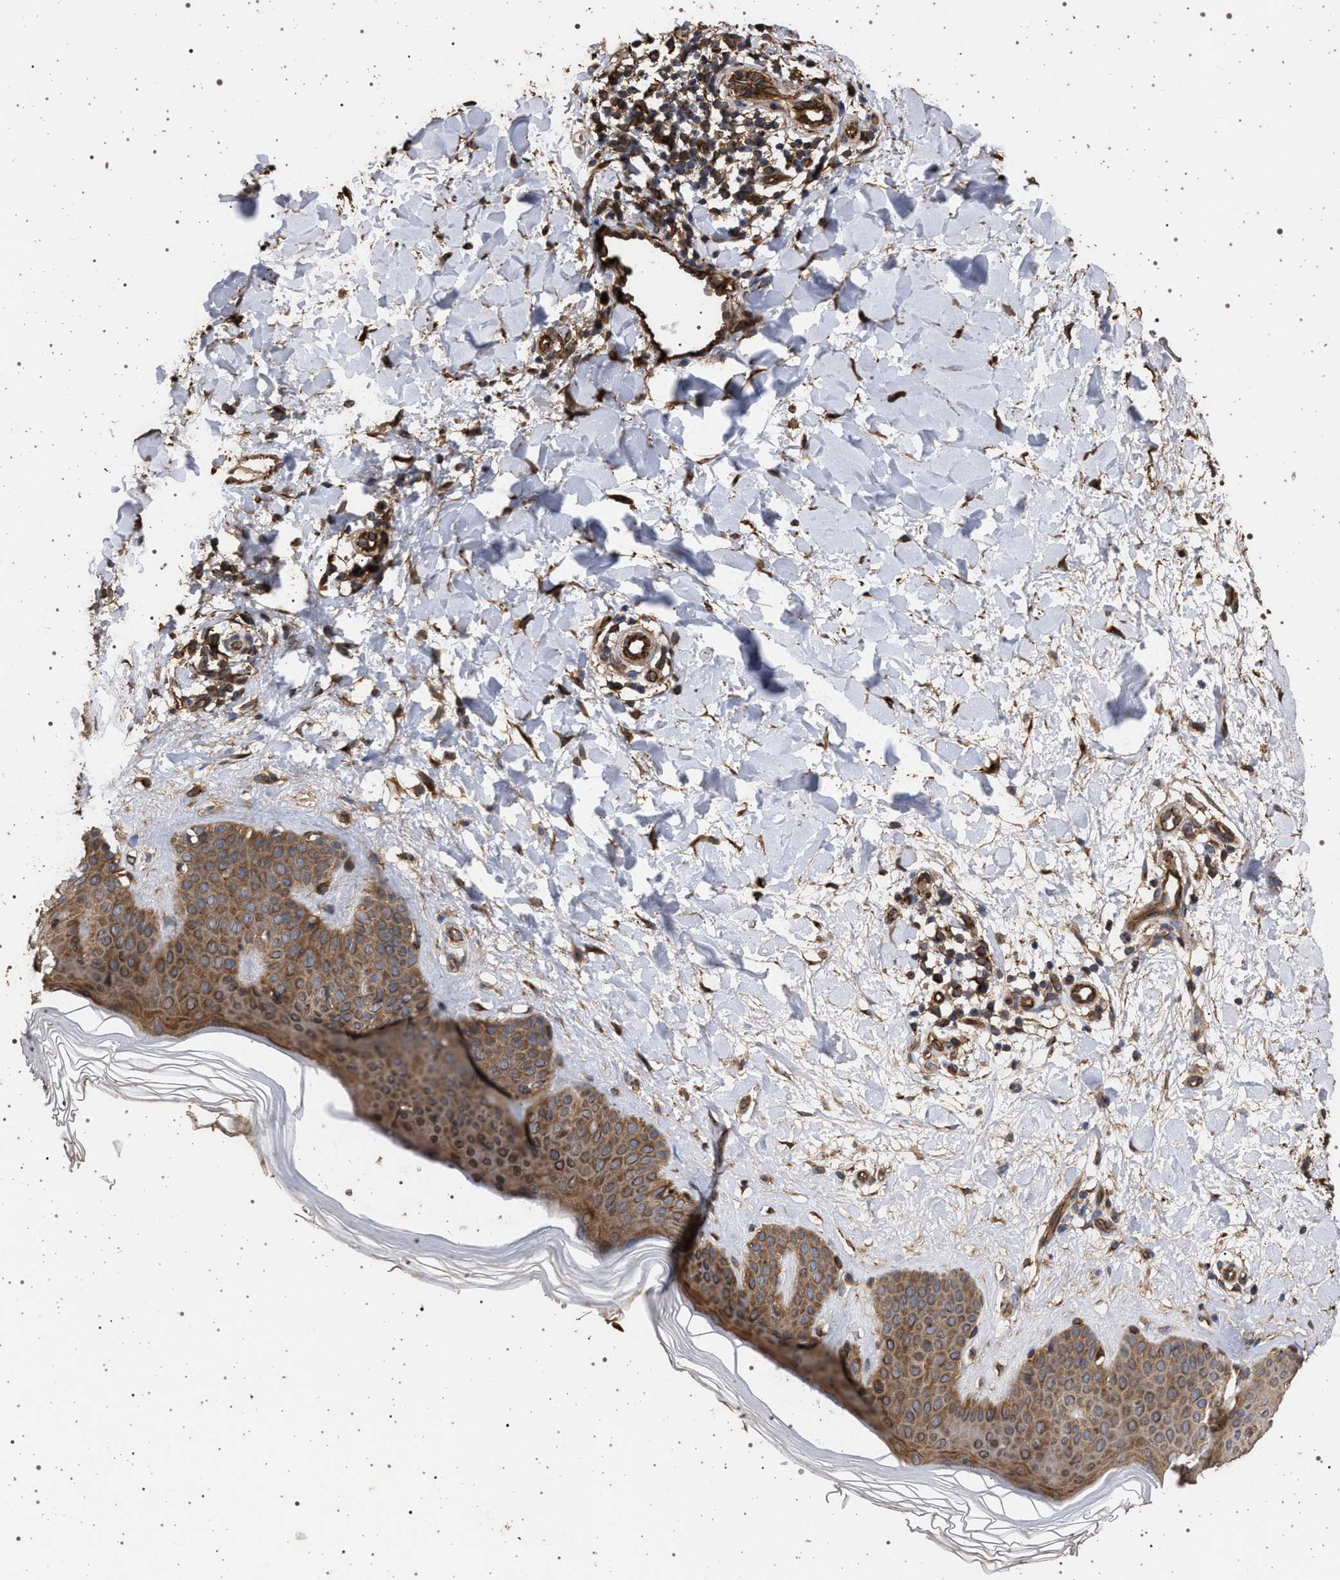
{"staining": {"intensity": "strong", "quantity": ">75%", "location": "cytoplasmic/membranous"}, "tissue": "skin", "cell_type": "Fibroblasts", "image_type": "normal", "snomed": [{"axis": "morphology", "description": "Normal tissue, NOS"}, {"axis": "morphology", "description": "Malignant melanoma, Metastatic site"}, {"axis": "topography", "description": "Skin"}], "caption": "Immunohistochemistry (IHC) image of normal human skin stained for a protein (brown), which demonstrates high levels of strong cytoplasmic/membranous positivity in about >75% of fibroblasts.", "gene": "IFT20", "patient": {"sex": "male", "age": 41}}